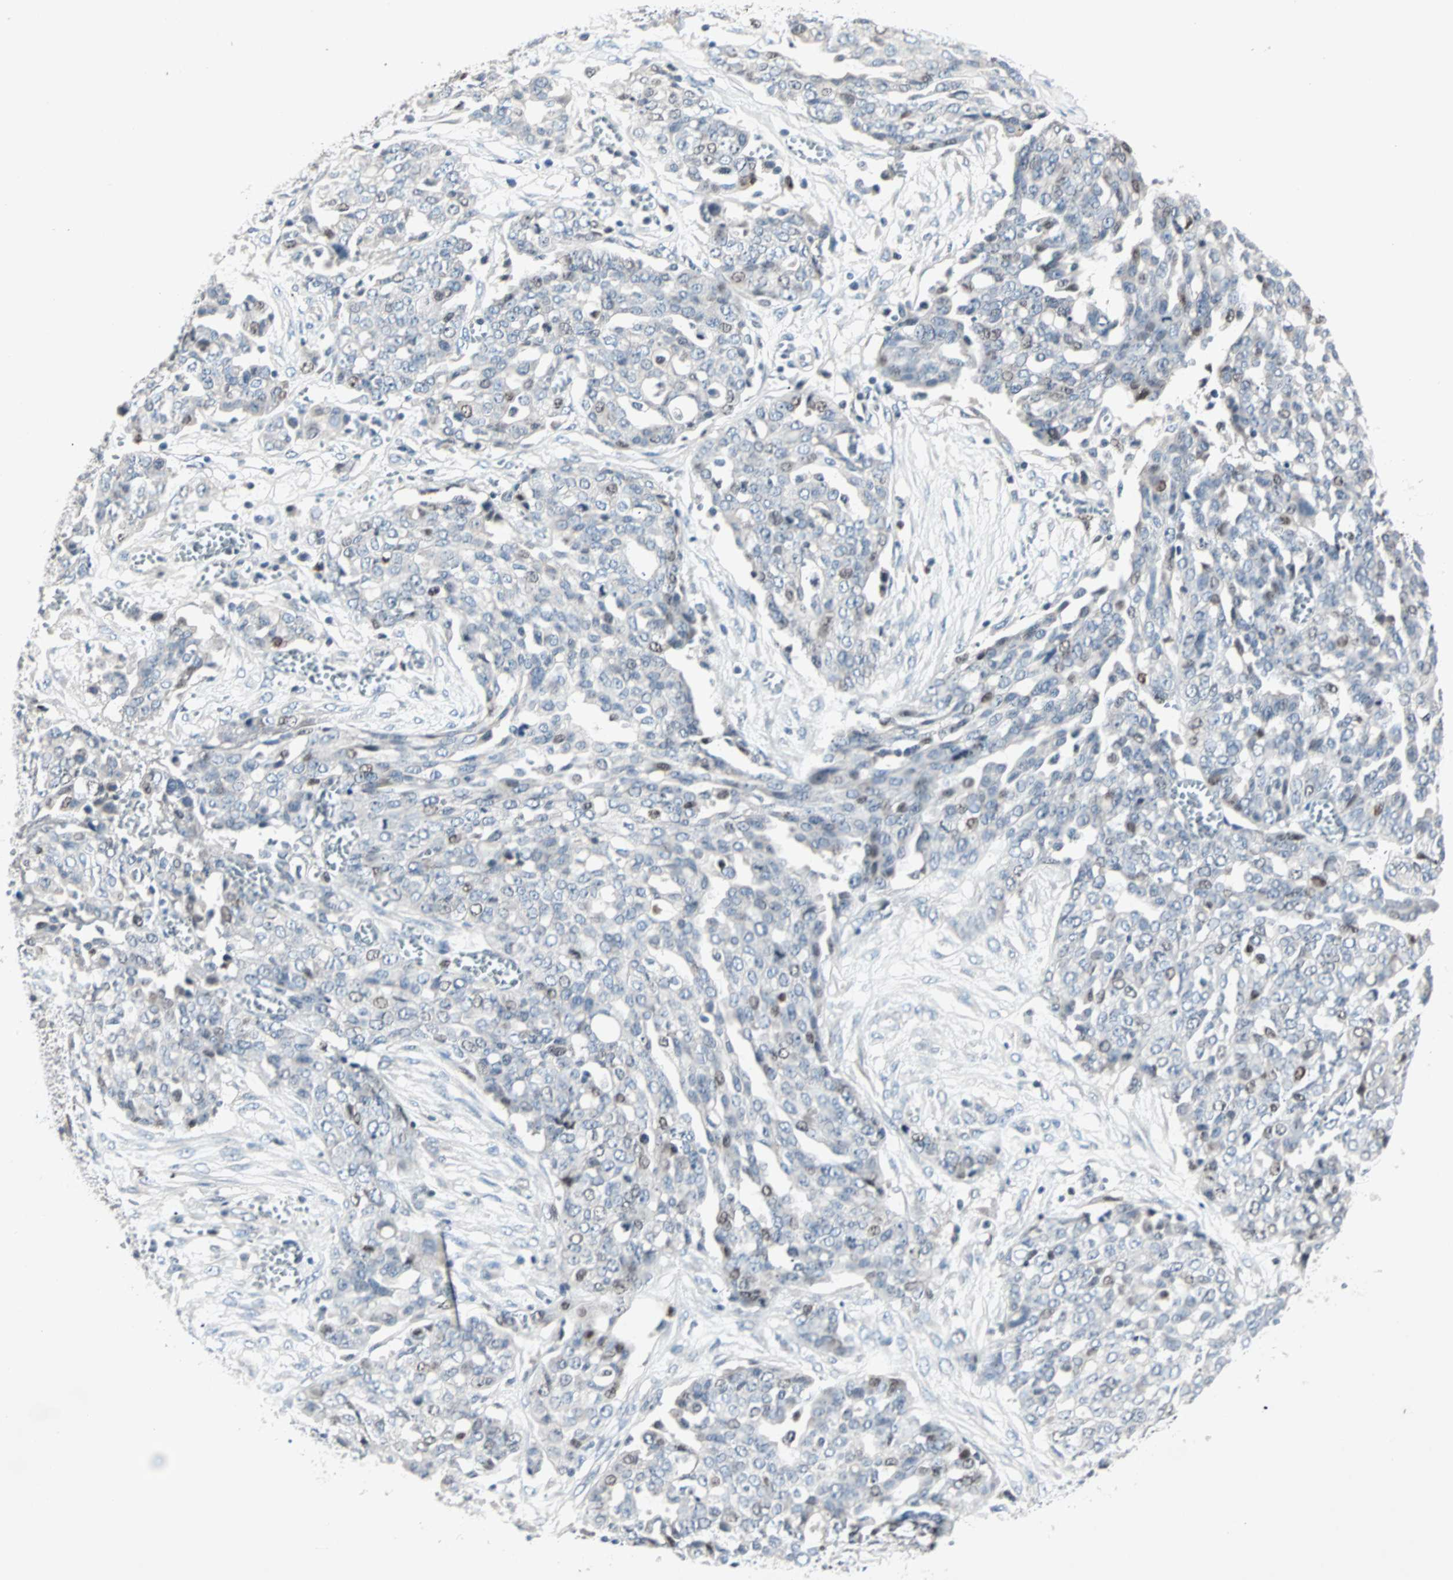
{"staining": {"intensity": "moderate", "quantity": "<25%", "location": "nuclear"}, "tissue": "ovarian cancer", "cell_type": "Tumor cells", "image_type": "cancer", "snomed": [{"axis": "morphology", "description": "Cystadenocarcinoma, serous, NOS"}, {"axis": "topography", "description": "Soft tissue"}, {"axis": "topography", "description": "Ovary"}], "caption": "Moderate nuclear staining for a protein is seen in approximately <25% of tumor cells of ovarian serous cystadenocarcinoma using immunohistochemistry (IHC).", "gene": "CCNE2", "patient": {"sex": "female", "age": 57}}